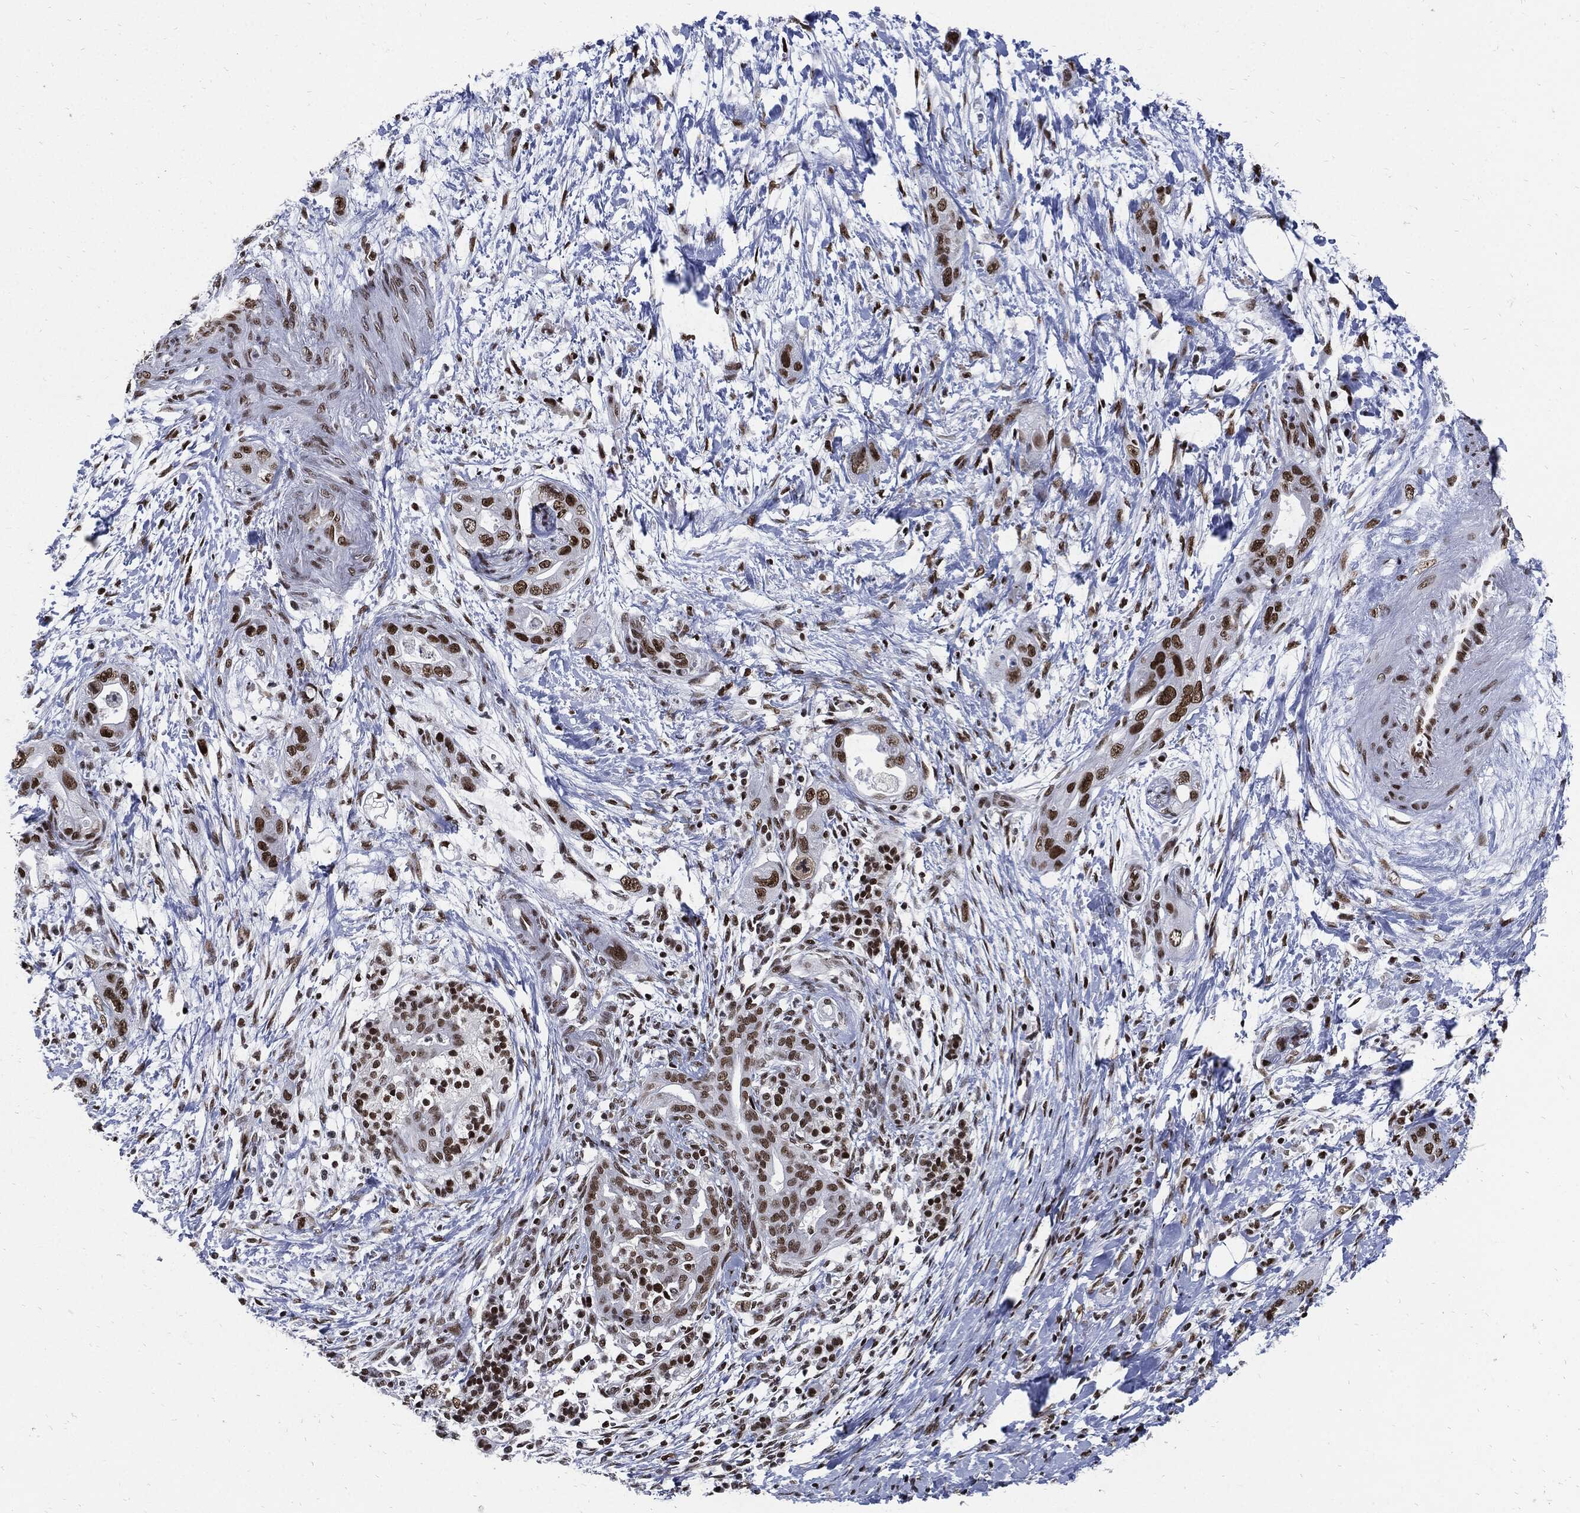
{"staining": {"intensity": "strong", "quantity": ">75%", "location": "nuclear"}, "tissue": "pancreatic cancer", "cell_type": "Tumor cells", "image_type": "cancer", "snomed": [{"axis": "morphology", "description": "Adenocarcinoma, NOS"}, {"axis": "topography", "description": "Pancreas"}], "caption": "Adenocarcinoma (pancreatic) stained with a brown dye shows strong nuclear positive expression in about >75% of tumor cells.", "gene": "TERF2", "patient": {"sex": "male", "age": 44}}